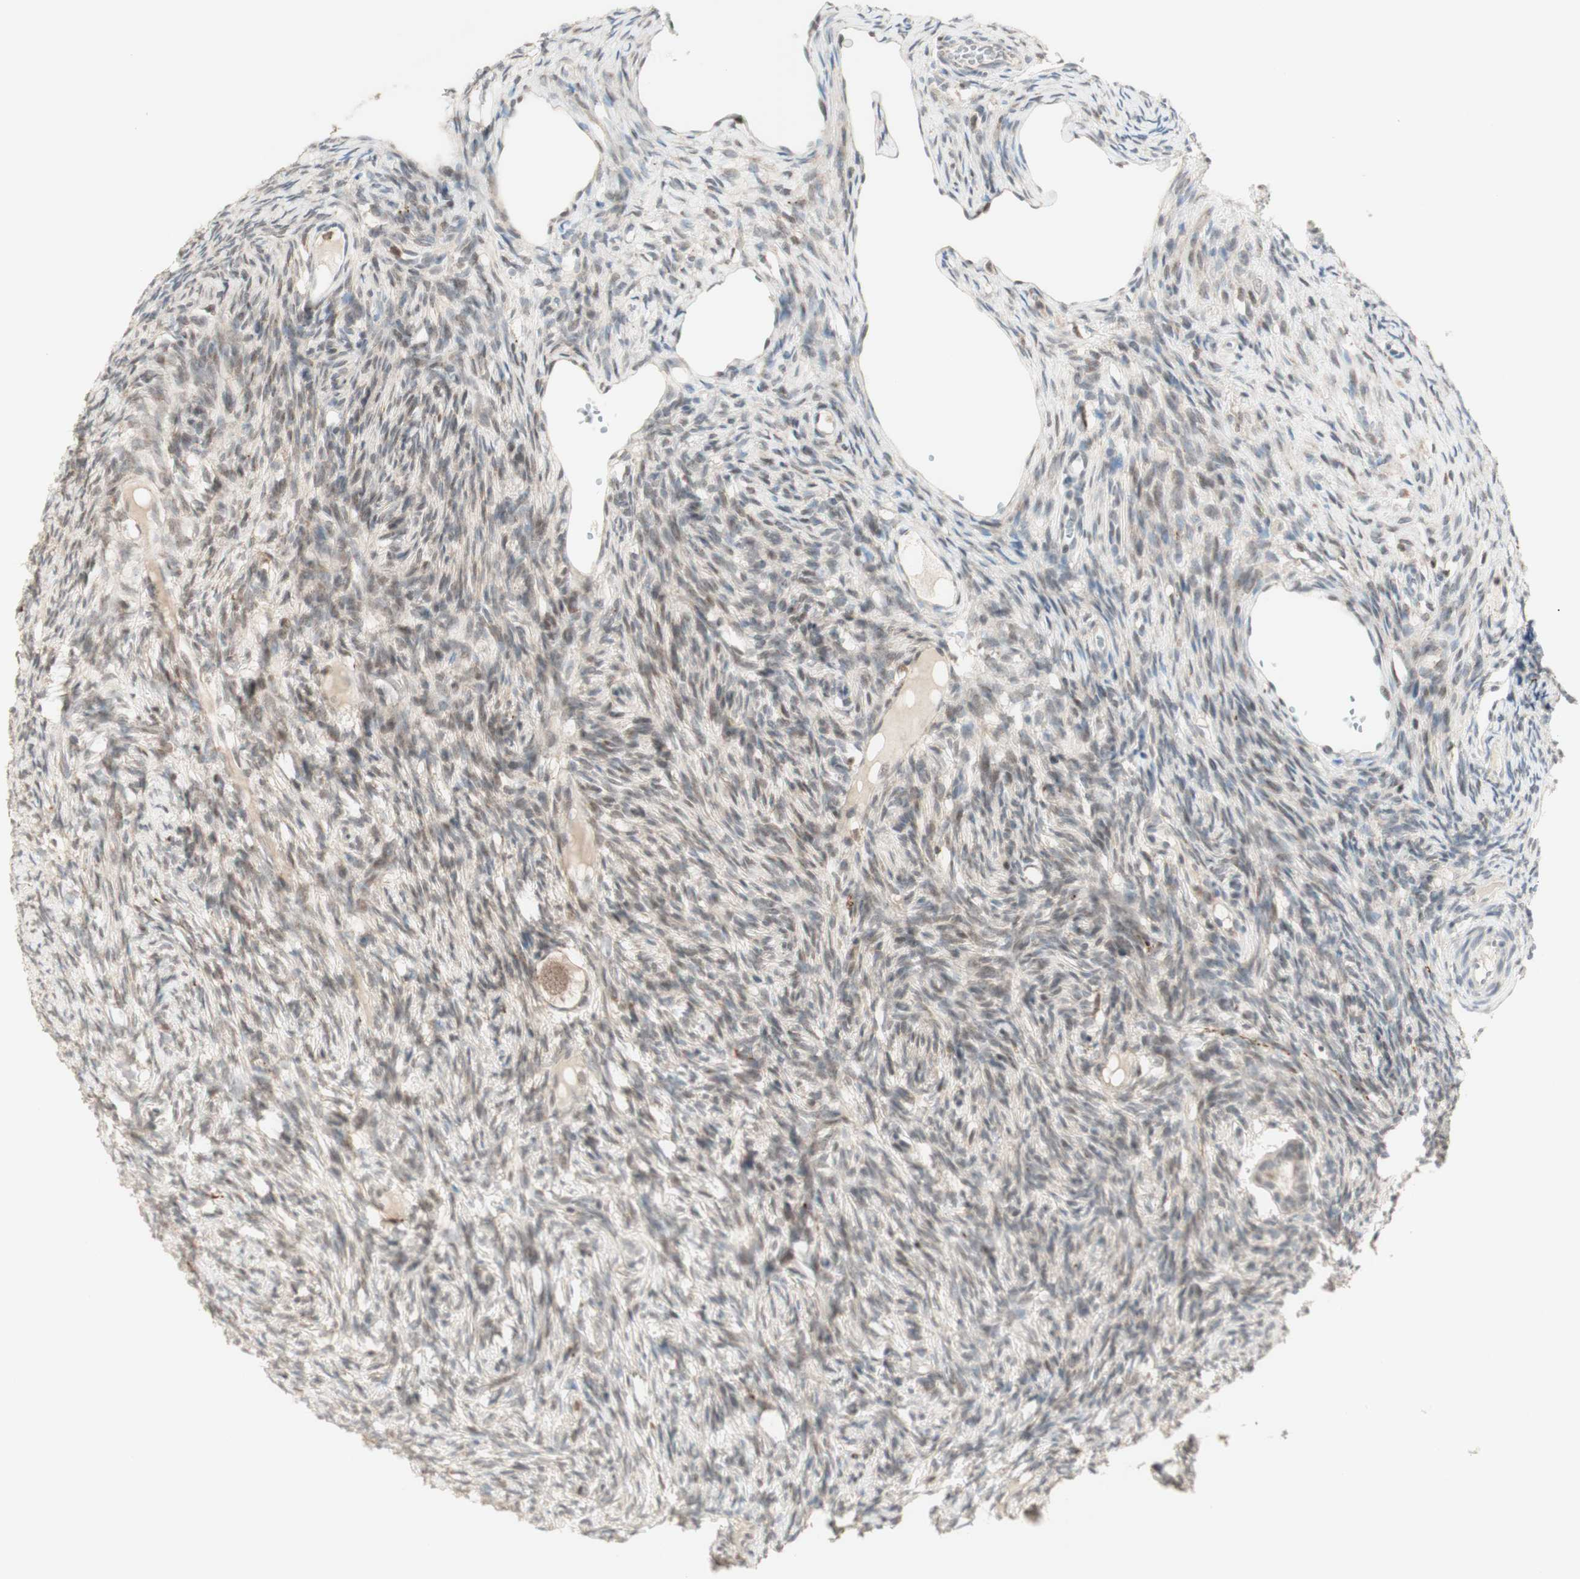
{"staining": {"intensity": "weak", "quantity": ">75%", "location": "cytoplasmic/membranous"}, "tissue": "ovary", "cell_type": "Follicle cells", "image_type": "normal", "snomed": [{"axis": "morphology", "description": "Normal tissue, NOS"}, {"axis": "topography", "description": "Ovary"}], "caption": "Immunohistochemical staining of normal ovary displays >75% levels of weak cytoplasmic/membranous protein staining in approximately >75% of follicle cells.", "gene": "GAPT", "patient": {"sex": "female", "age": 33}}